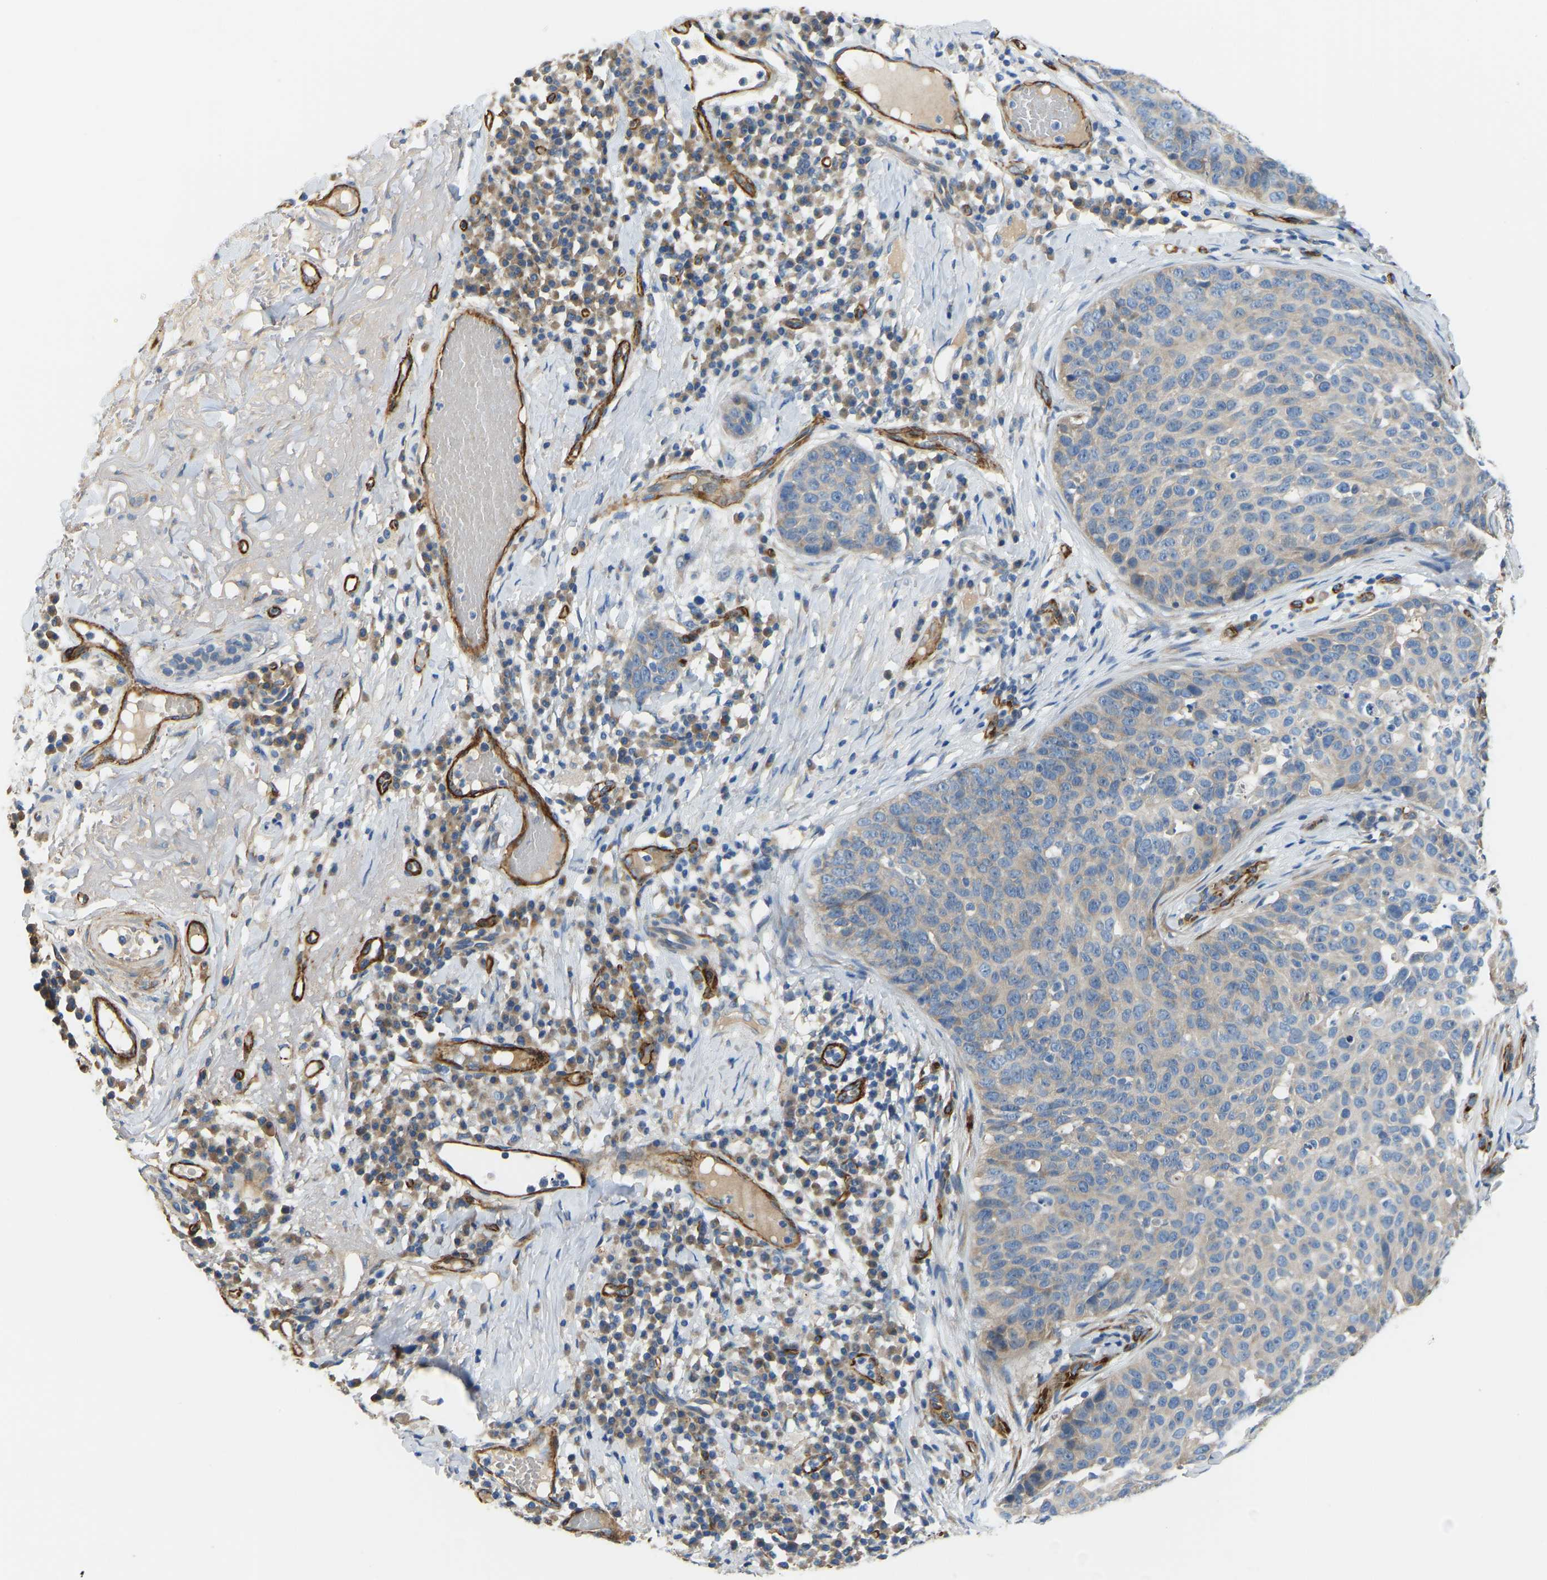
{"staining": {"intensity": "weak", "quantity": "<25%", "location": "cytoplasmic/membranous"}, "tissue": "skin cancer", "cell_type": "Tumor cells", "image_type": "cancer", "snomed": [{"axis": "morphology", "description": "Squamous cell carcinoma in situ, NOS"}, {"axis": "morphology", "description": "Squamous cell carcinoma, NOS"}, {"axis": "topography", "description": "Skin"}], "caption": "Immunohistochemistry (IHC) histopathology image of neoplastic tissue: human squamous cell carcinoma in situ (skin) stained with DAB (3,3'-diaminobenzidine) displays no significant protein positivity in tumor cells.", "gene": "COL15A1", "patient": {"sex": "male", "age": 93}}